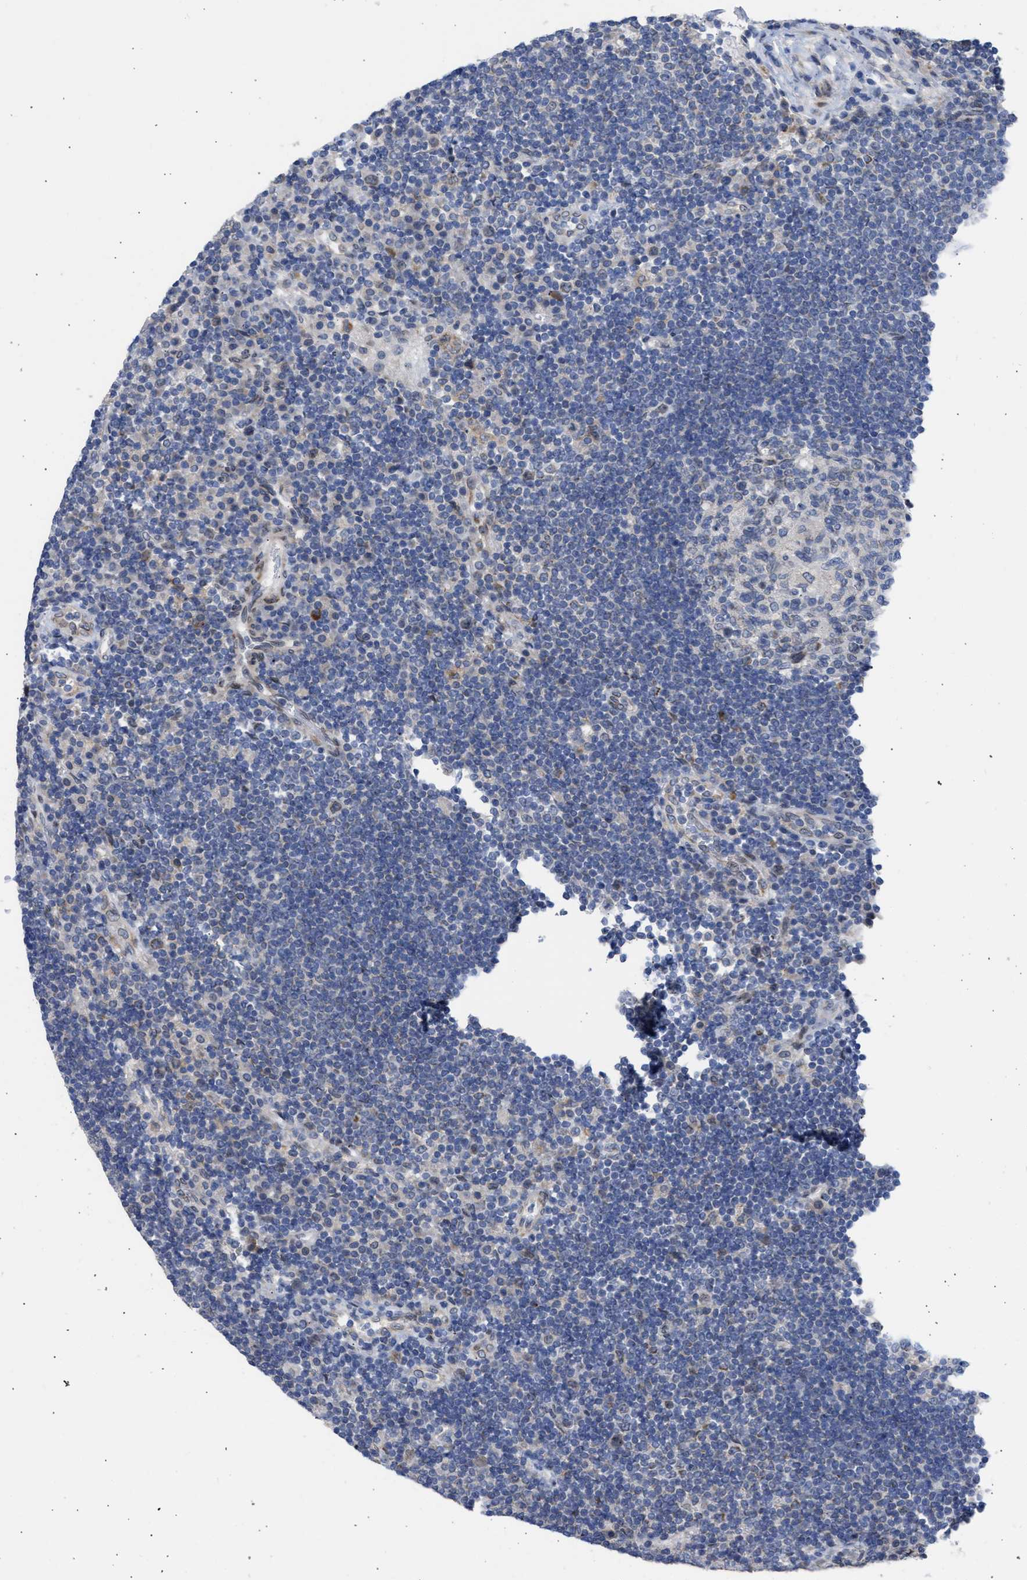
{"staining": {"intensity": "negative", "quantity": "none", "location": "none"}, "tissue": "lymph node", "cell_type": "Germinal center cells", "image_type": "normal", "snomed": [{"axis": "morphology", "description": "Normal tissue, NOS"}, {"axis": "topography", "description": "Lymph node"}], "caption": "Photomicrograph shows no significant protein expression in germinal center cells of benign lymph node. (DAB (3,3'-diaminobenzidine) immunohistochemistry (IHC) visualized using brightfield microscopy, high magnification).", "gene": "NUP35", "patient": {"sex": "female", "age": 53}}